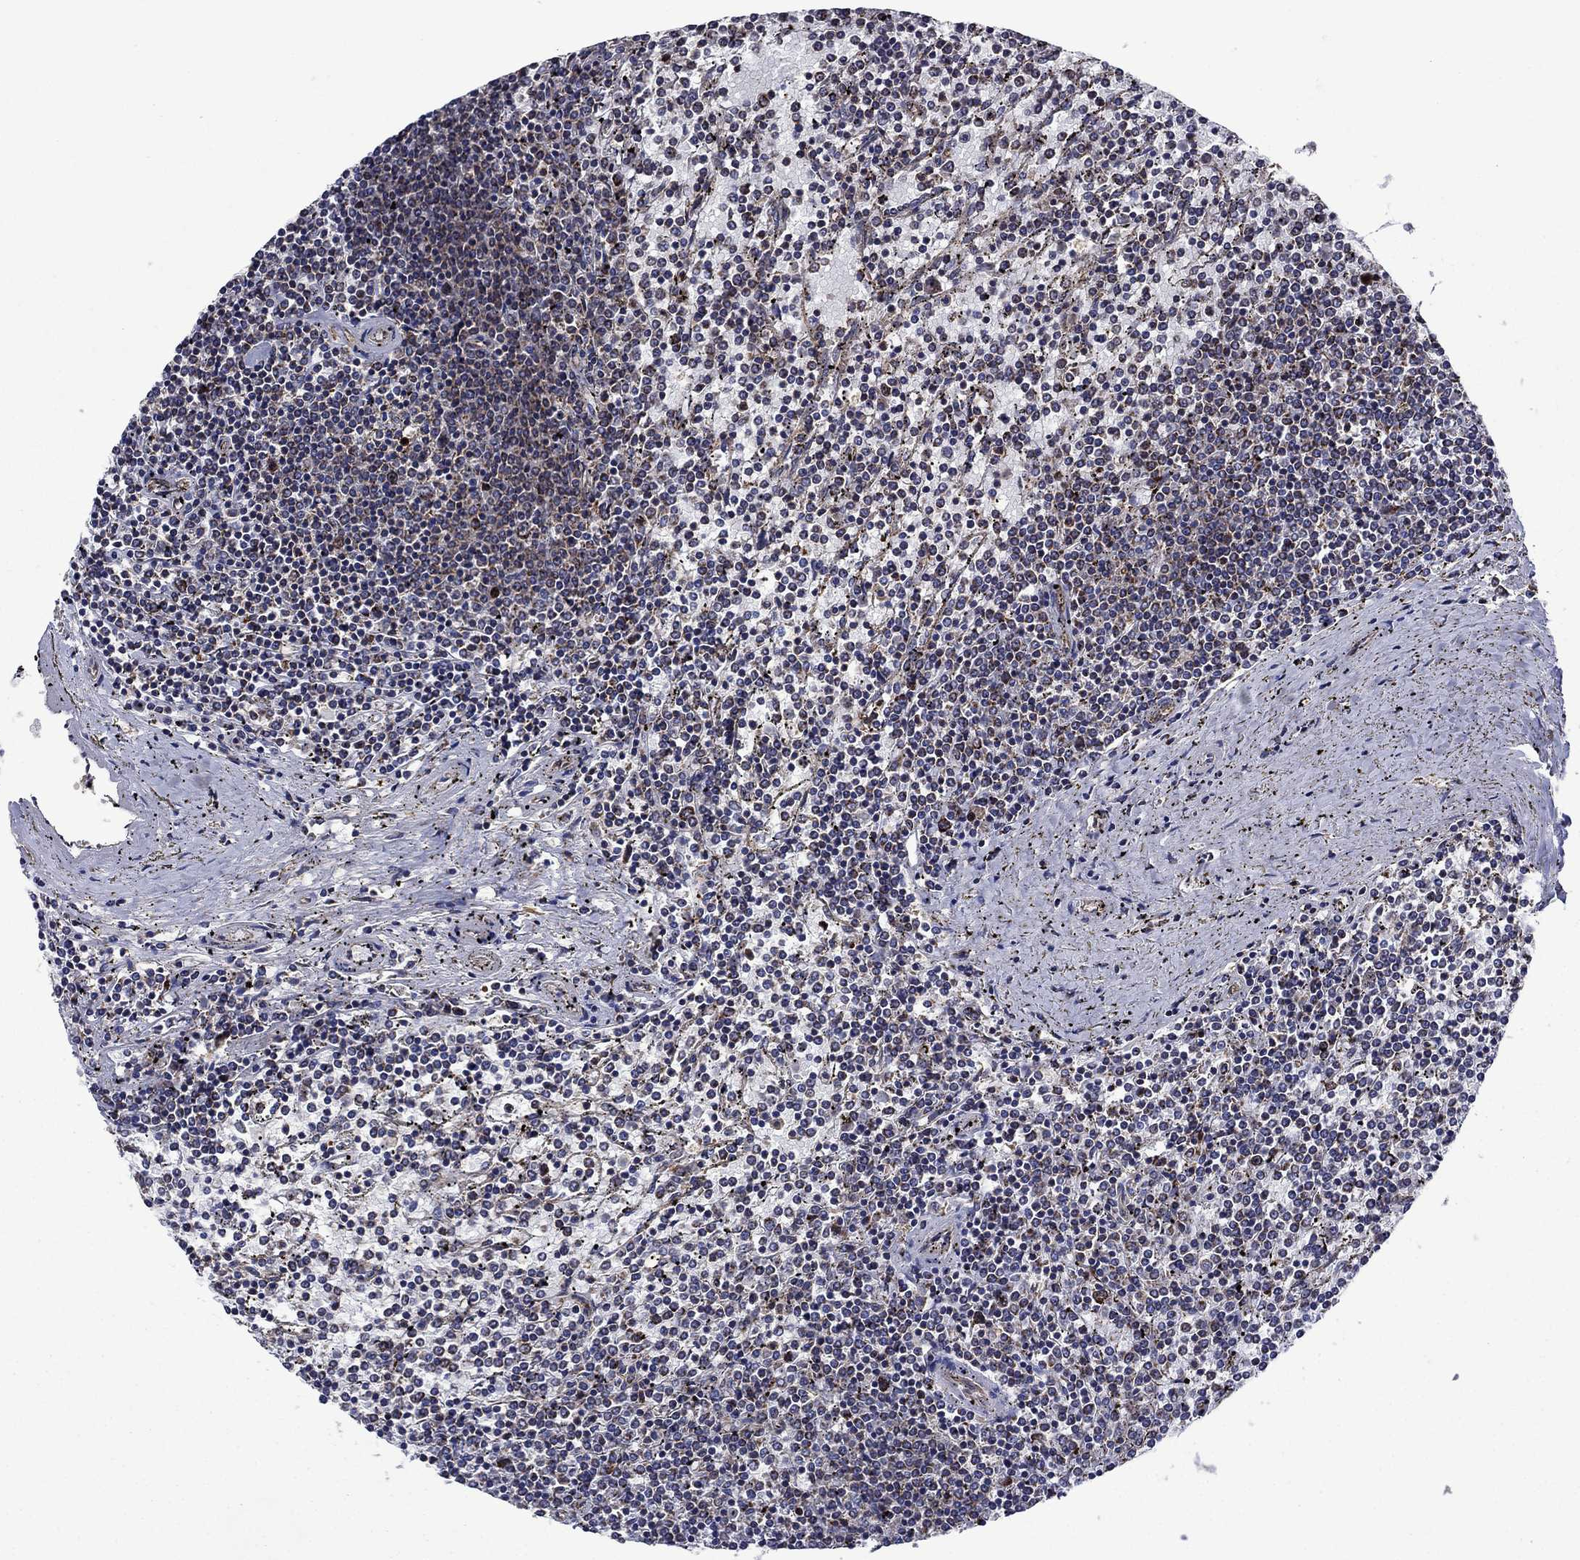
{"staining": {"intensity": "negative", "quantity": "none", "location": "none"}, "tissue": "lymphoma", "cell_type": "Tumor cells", "image_type": "cancer", "snomed": [{"axis": "morphology", "description": "Malignant lymphoma, non-Hodgkin's type, Low grade"}, {"axis": "topography", "description": "Spleen"}], "caption": "High magnification brightfield microscopy of lymphoma stained with DAB (3,3'-diaminobenzidine) (brown) and counterstained with hematoxylin (blue): tumor cells show no significant expression.", "gene": "KIF22", "patient": {"sex": "female", "age": 77}}